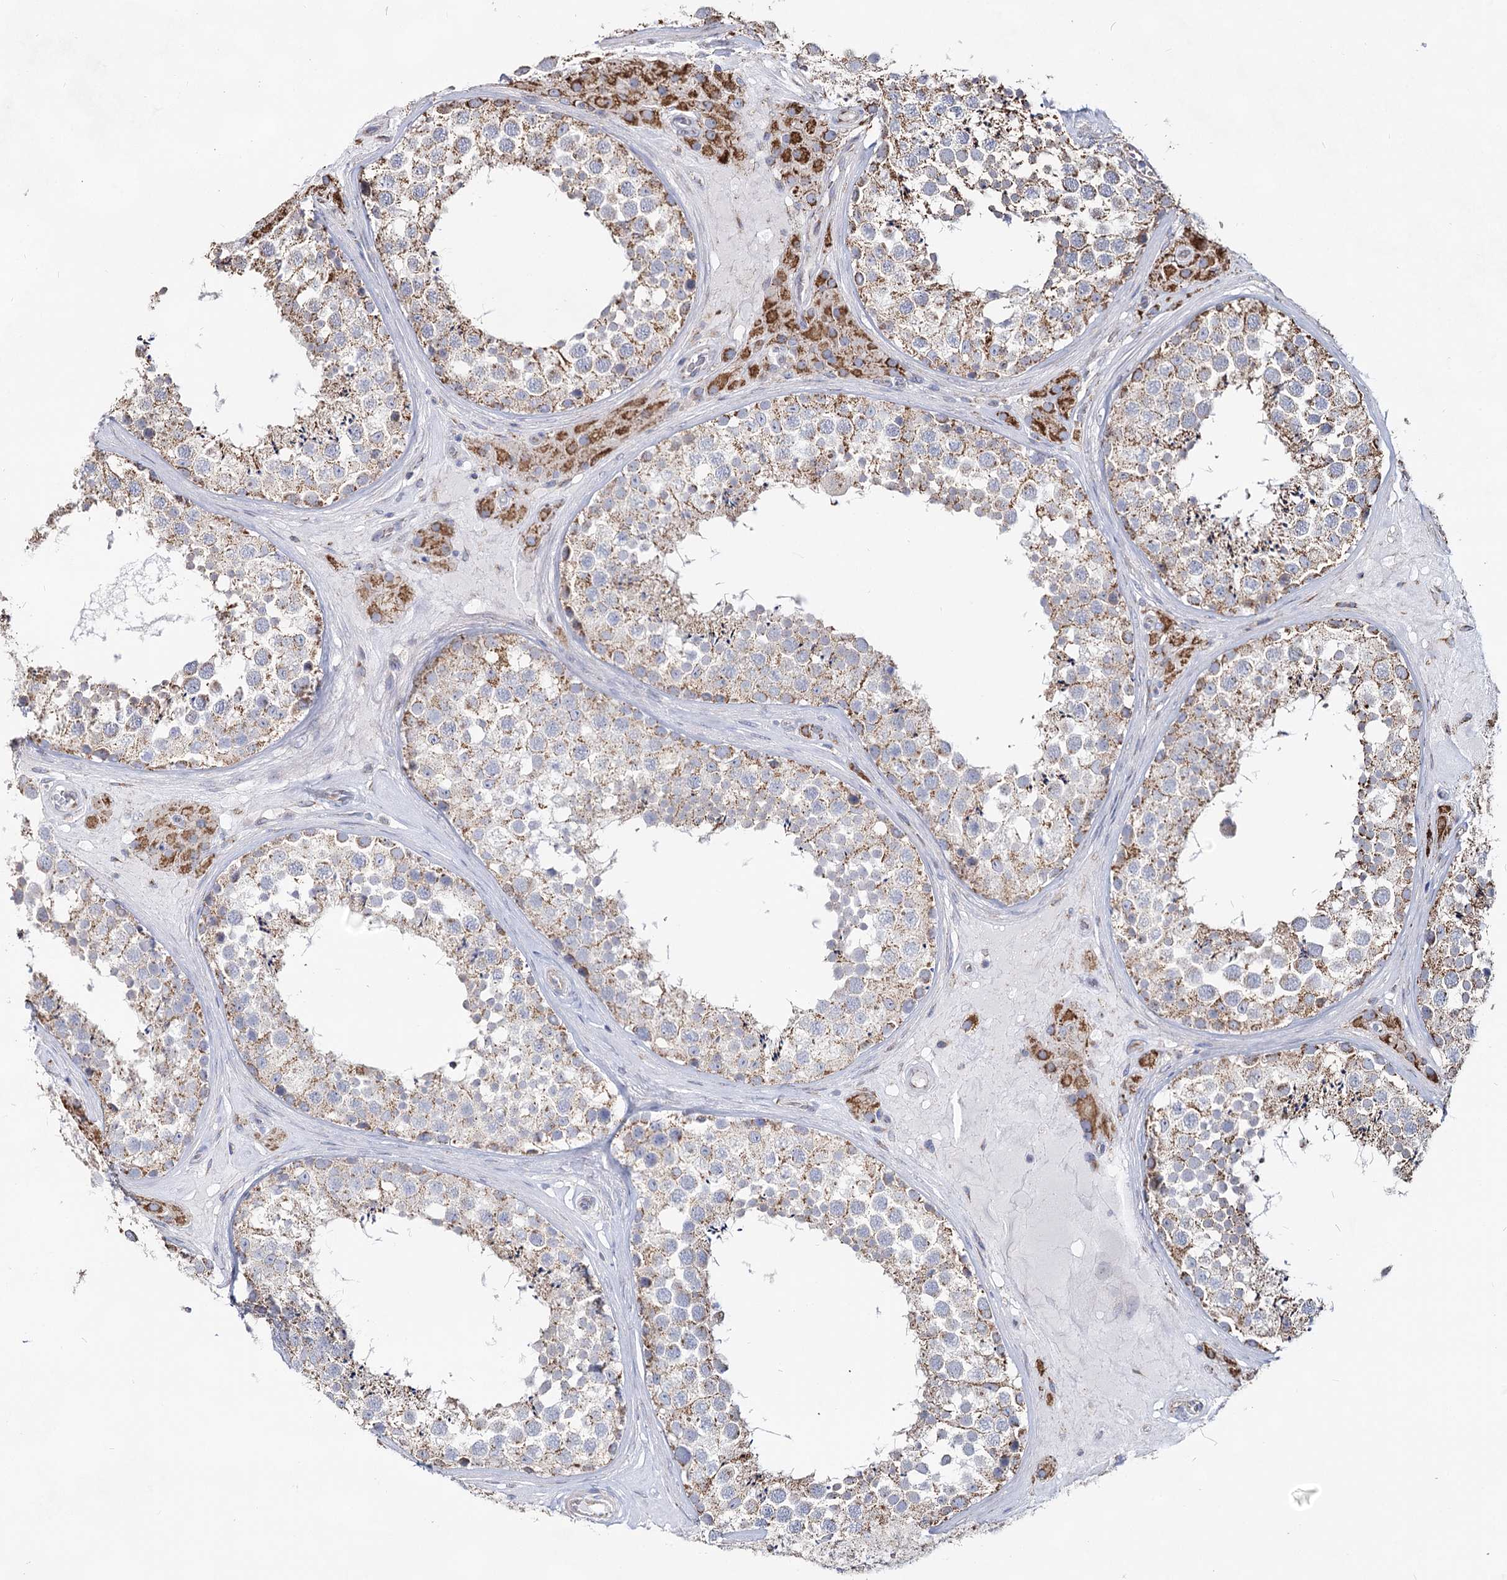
{"staining": {"intensity": "moderate", "quantity": "25%-75%", "location": "cytoplasmic/membranous"}, "tissue": "testis", "cell_type": "Cells in seminiferous ducts", "image_type": "normal", "snomed": [{"axis": "morphology", "description": "Normal tissue, NOS"}, {"axis": "topography", "description": "Testis"}], "caption": "Immunohistochemical staining of benign human testis shows medium levels of moderate cytoplasmic/membranous positivity in about 25%-75% of cells in seminiferous ducts.", "gene": "CCDC73", "patient": {"sex": "male", "age": 46}}